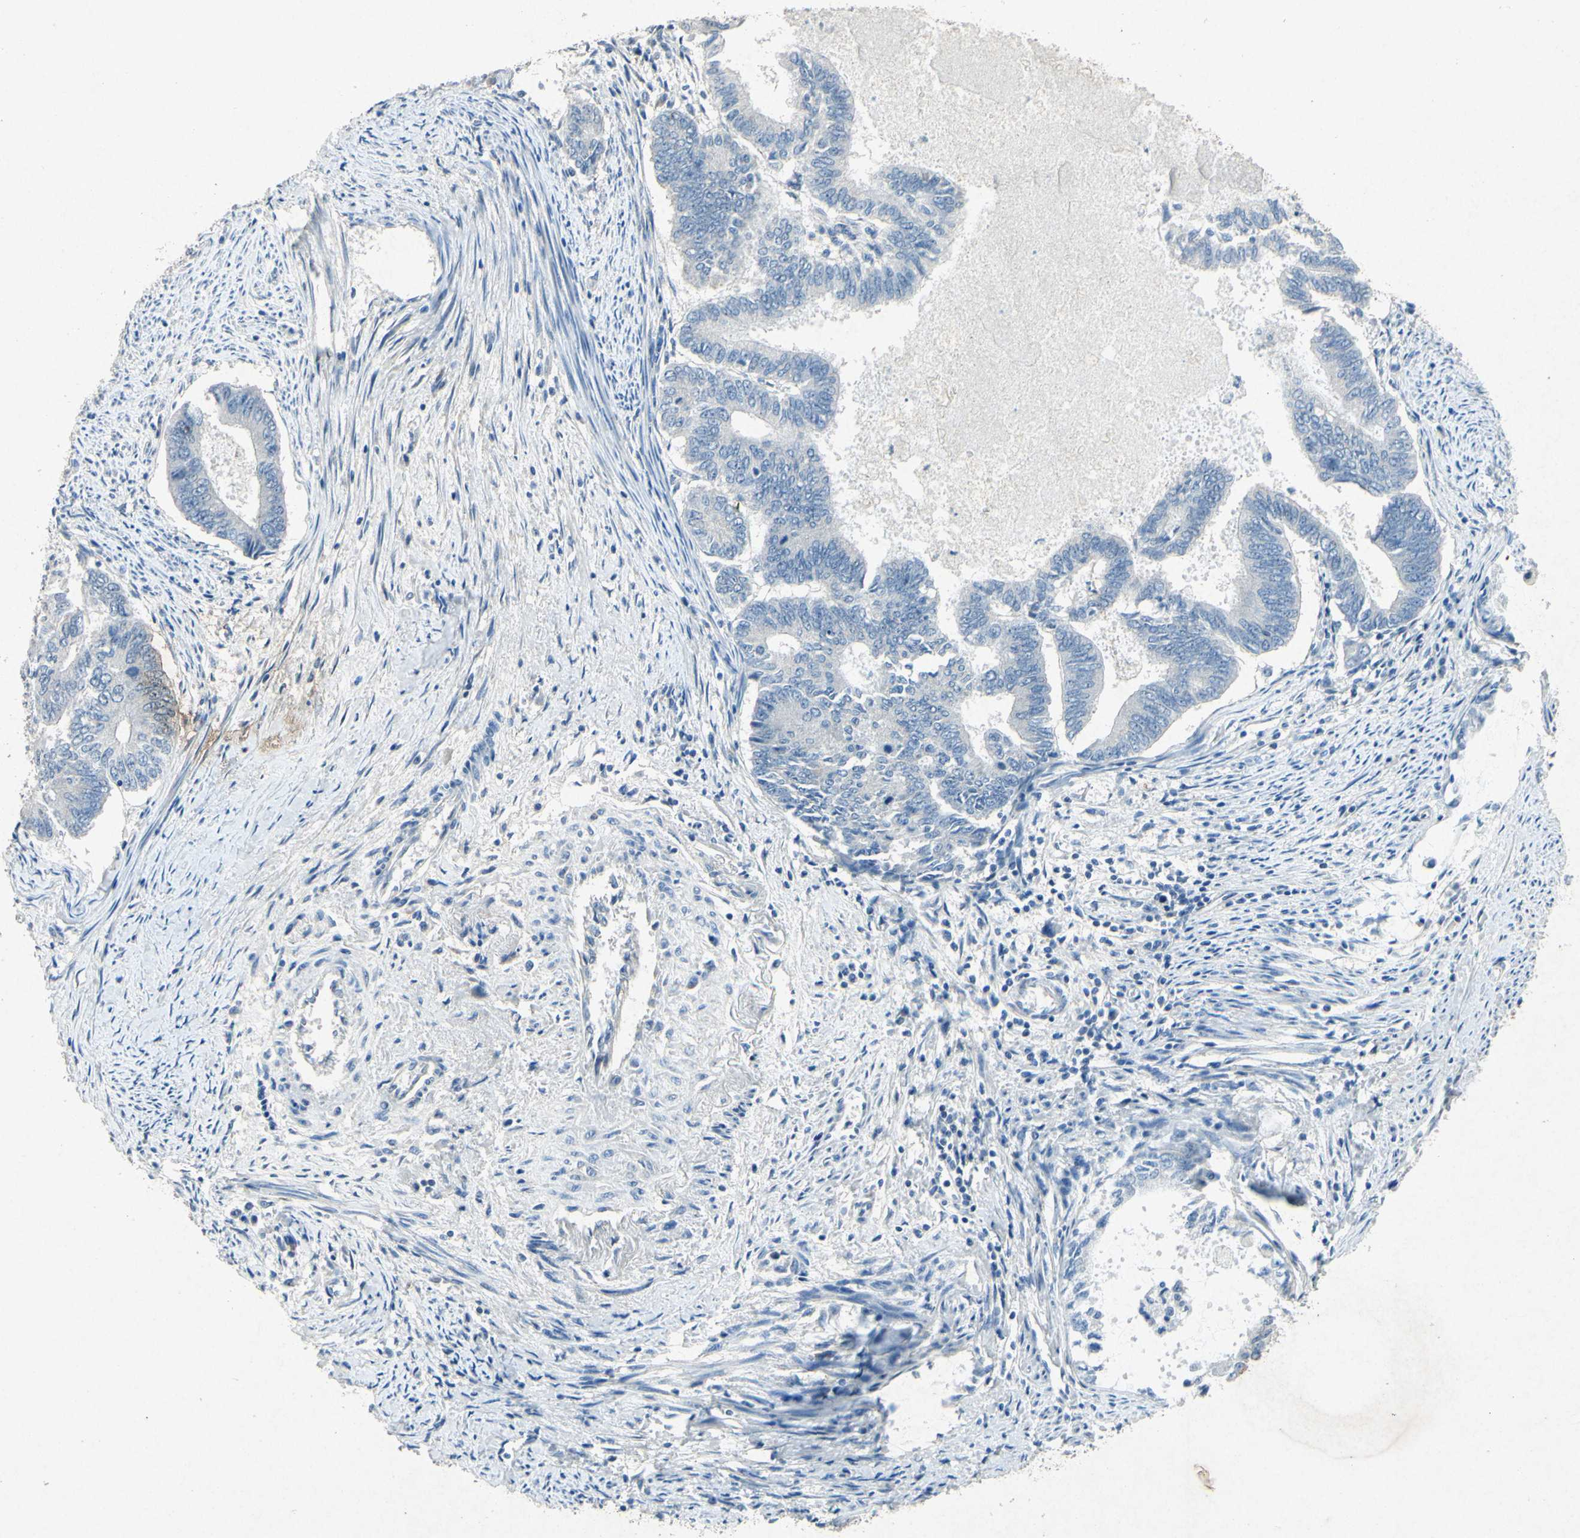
{"staining": {"intensity": "negative", "quantity": "none", "location": "none"}, "tissue": "endometrial cancer", "cell_type": "Tumor cells", "image_type": "cancer", "snomed": [{"axis": "morphology", "description": "Adenocarcinoma, NOS"}, {"axis": "topography", "description": "Endometrium"}], "caption": "Immunohistochemistry photomicrograph of neoplastic tissue: human endometrial adenocarcinoma stained with DAB (3,3'-diaminobenzidine) reveals no significant protein expression in tumor cells.", "gene": "SNAP91", "patient": {"sex": "female", "age": 86}}